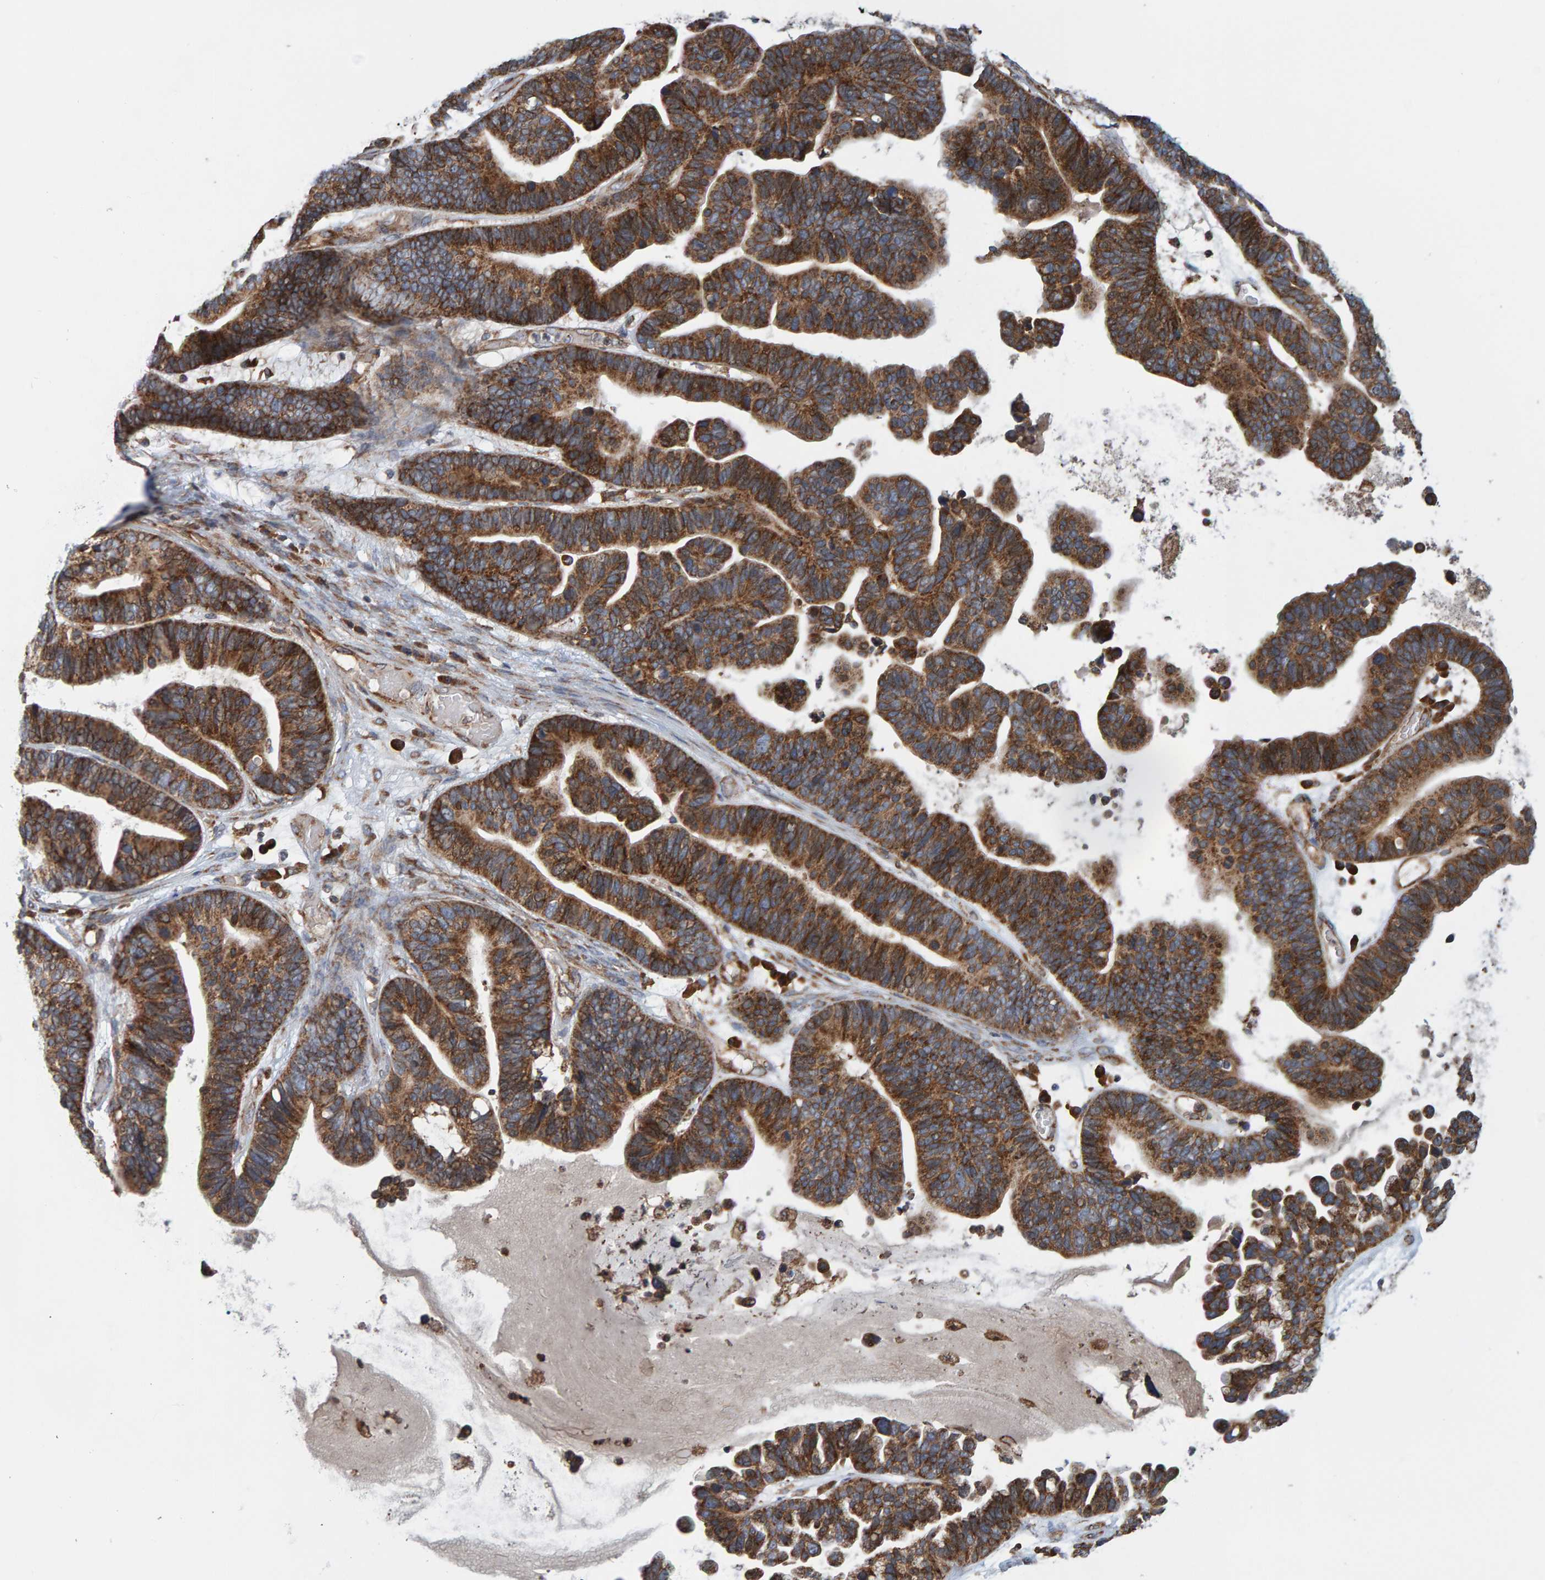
{"staining": {"intensity": "strong", "quantity": ">75%", "location": "cytoplasmic/membranous"}, "tissue": "ovarian cancer", "cell_type": "Tumor cells", "image_type": "cancer", "snomed": [{"axis": "morphology", "description": "Cystadenocarcinoma, serous, NOS"}, {"axis": "topography", "description": "Ovary"}], "caption": "Protein staining displays strong cytoplasmic/membranous staining in approximately >75% of tumor cells in ovarian cancer (serous cystadenocarcinoma).", "gene": "MRPL45", "patient": {"sex": "female", "age": 56}}